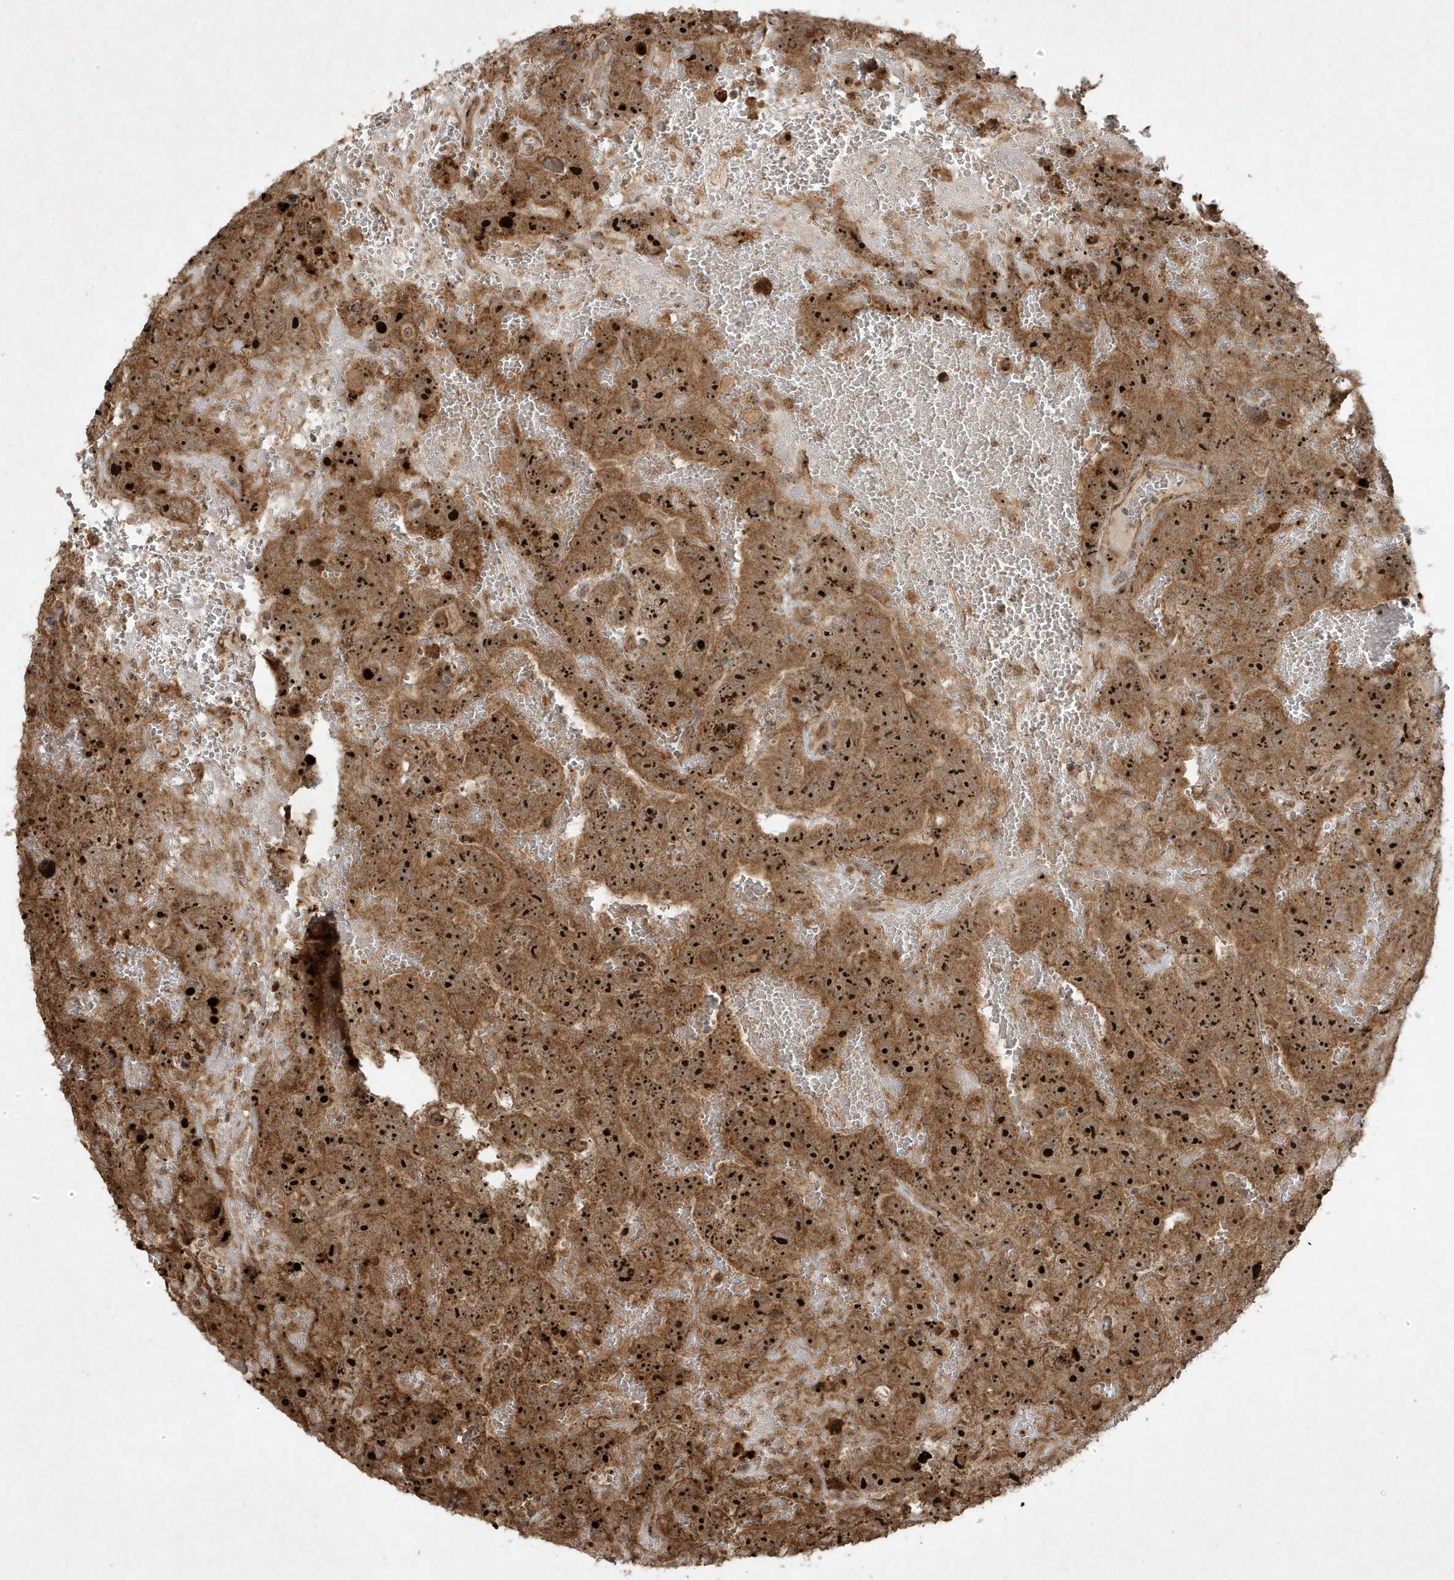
{"staining": {"intensity": "strong", "quantity": ">75%", "location": "cytoplasmic/membranous,nuclear"}, "tissue": "testis cancer", "cell_type": "Tumor cells", "image_type": "cancer", "snomed": [{"axis": "morphology", "description": "Carcinoma, Embryonal, NOS"}, {"axis": "topography", "description": "Testis"}], "caption": "There is high levels of strong cytoplasmic/membranous and nuclear expression in tumor cells of testis embryonal carcinoma, as demonstrated by immunohistochemical staining (brown color).", "gene": "ABCB9", "patient": {"sex": "male", "age": 45}}